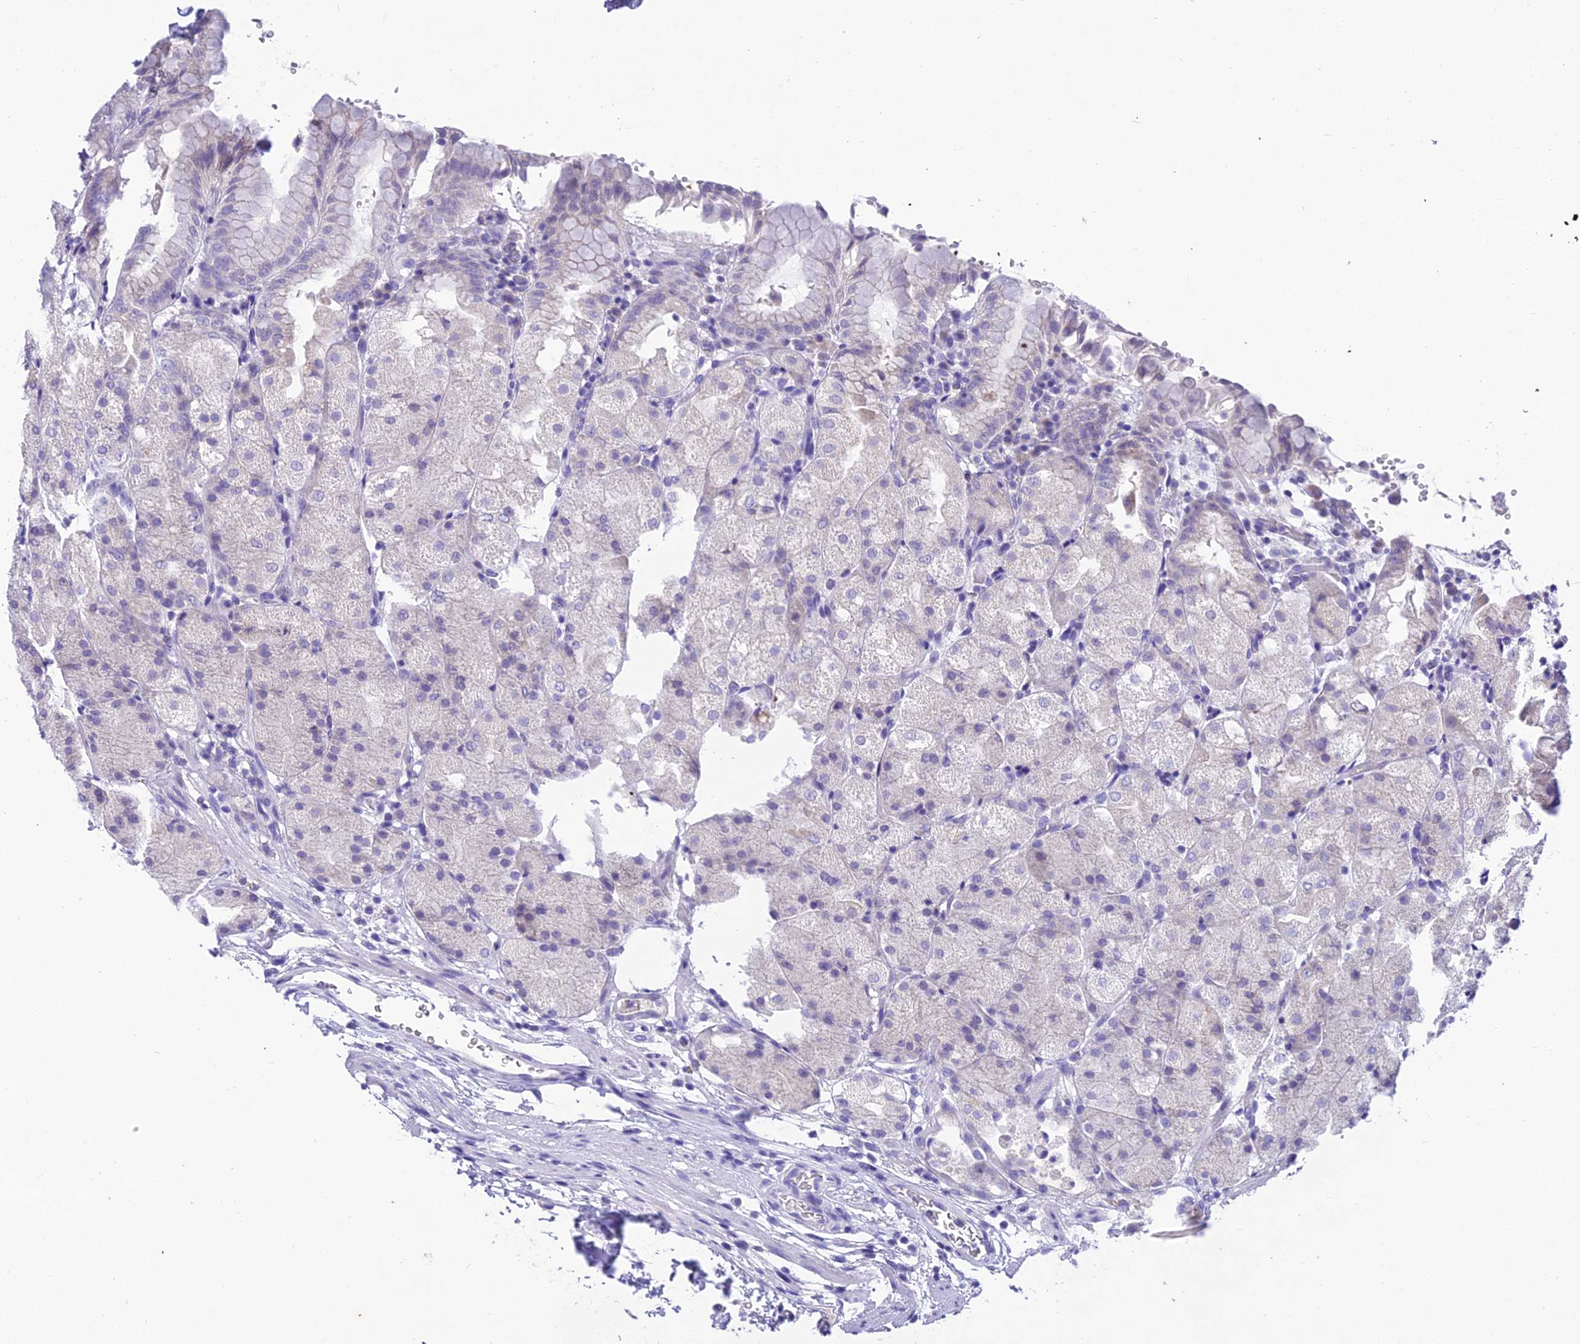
{"staining": {"intensity": "negative", "quantity": "none", "location": "none"}, "tissue": "stomach", "cell_type": "Glandular cells", "image_type": "normal", "snomed": [{"axis": "morphology", "description": "Normal tissue, NOS"}, {"axis": "topography", "description": "Stomach, upper"}, {"axis": "topography", "description": "Stomach, lower"}], "caption": "Immunohistochemical staining of normal human stomach exhibits no significant expression in glandular cells.", "gene": "MIIP", "patient": {"sex": "male", "age": 62}}